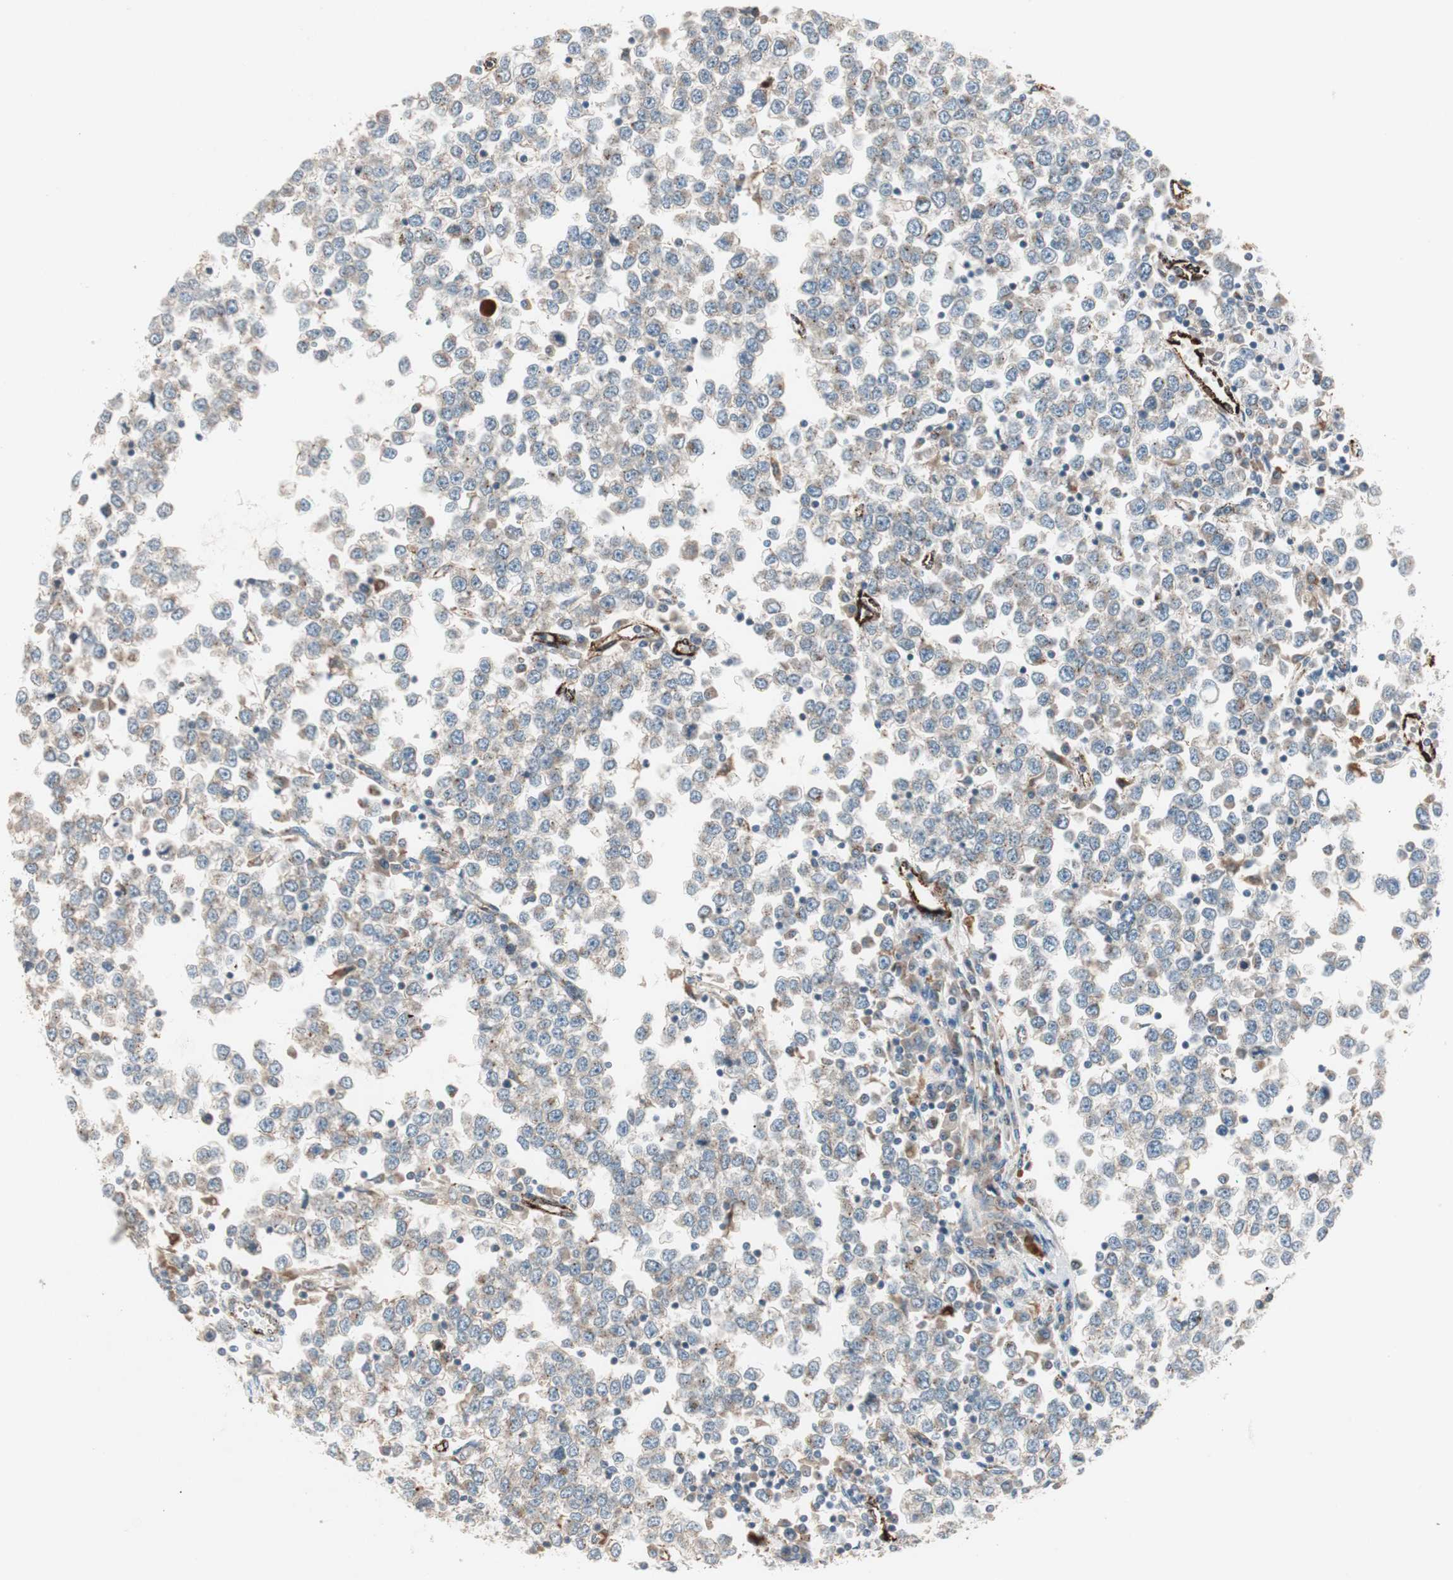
{"staining": {"intensity": "moderate", "quantity": "<25%", "location": "cytoplasmic/membranous"}, "tissue": "testis cancer", "cell_type": "Tumor cells", "image_type": "cancer", "snomed": [{"axis": "morphology", "description": "Seminoma, NOS"}, {"axis": "topography", "description": "Testis"}], "caption": "This photomicrograph reveals testis cancer stained with immunohistochemistry to label a protein in brown. The cytoplasmic/membranous of tumor cells show moderate positivity for the protein. Nuclei are counter-stained blue.", "gene": "FGFR4", "patient": {"sex": "male", "age": 65}}